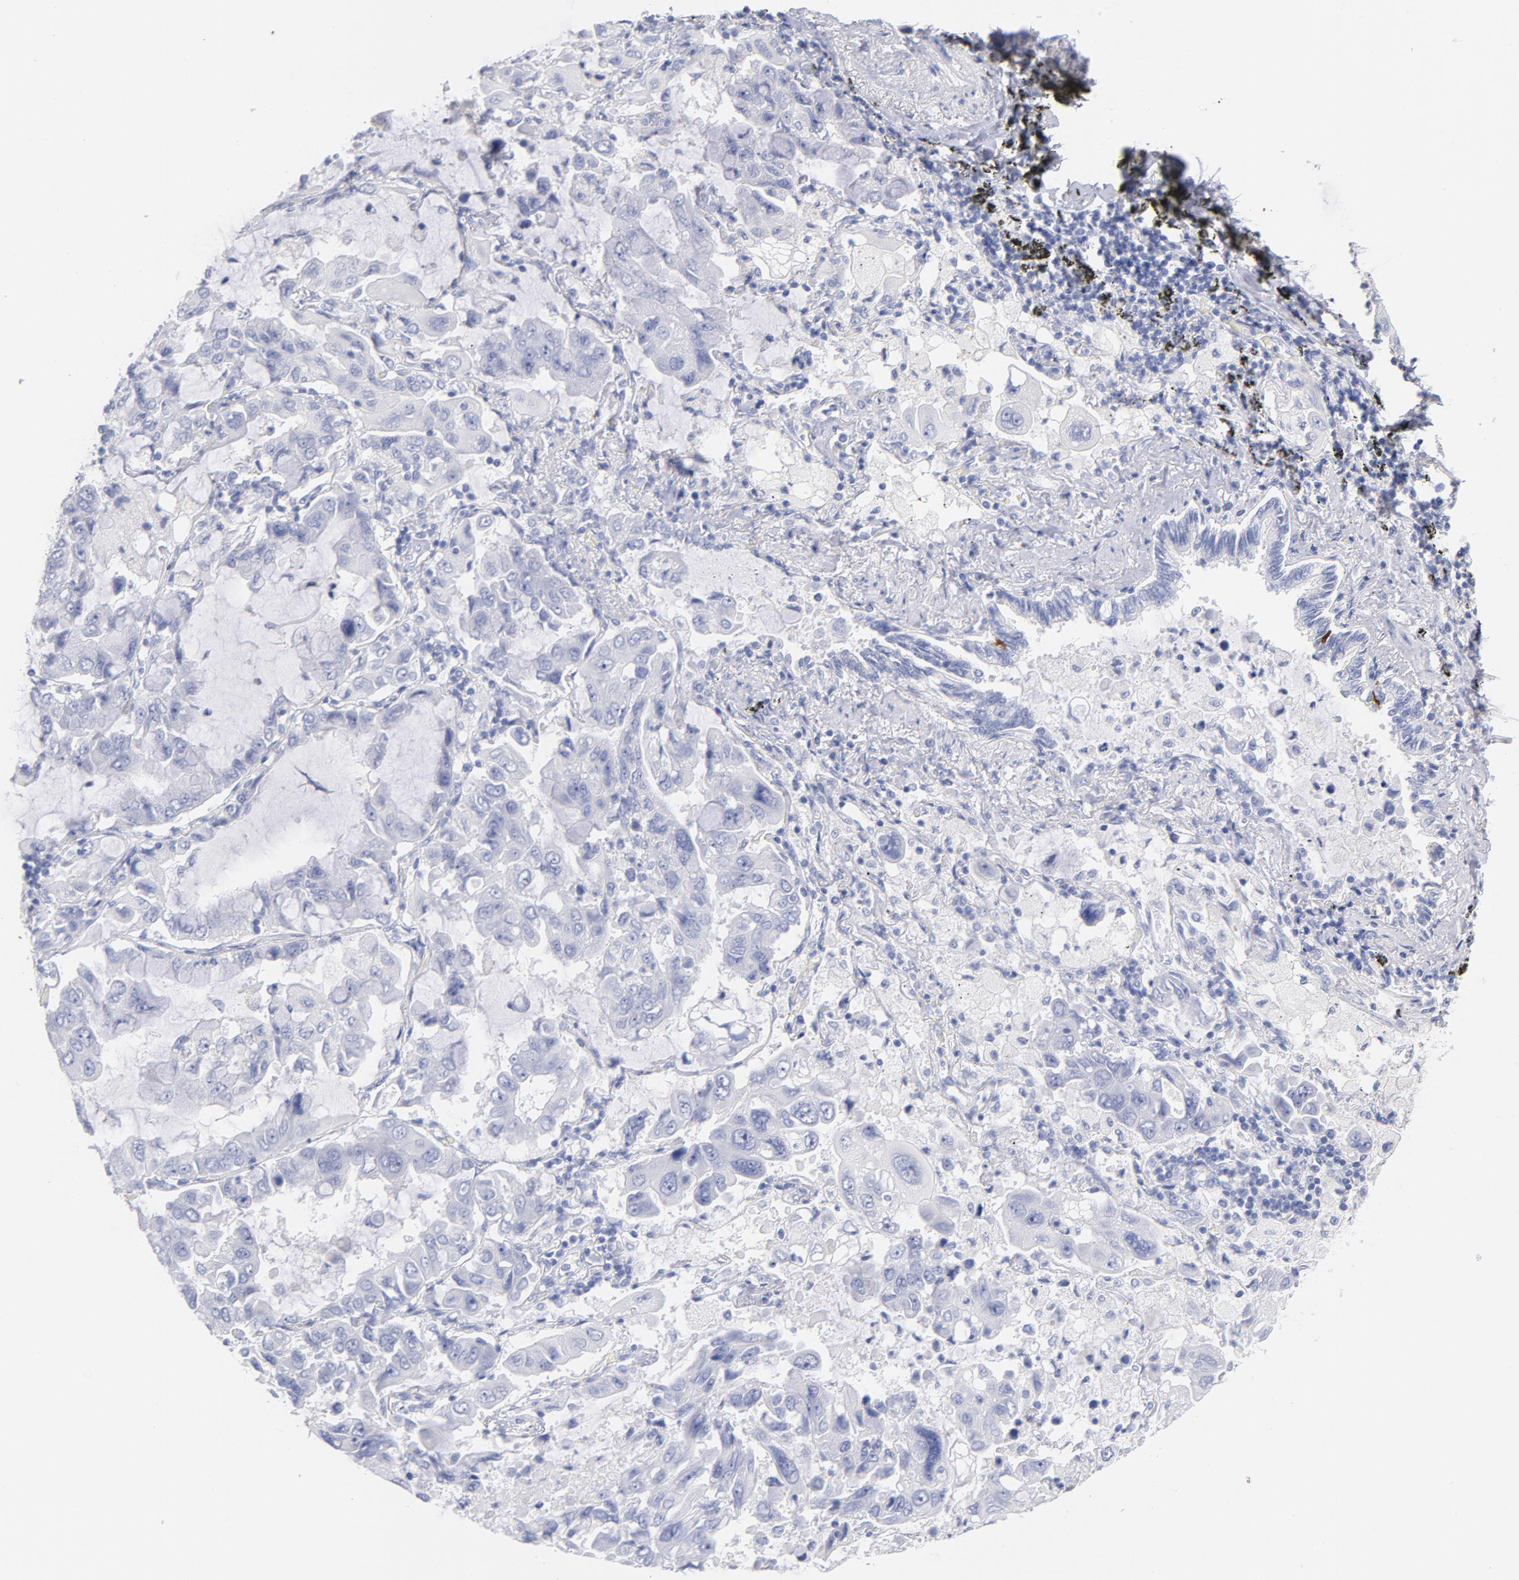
{"staining": {"intensity": "negative", "quantity": "none", "location": "none"}, "tissue": "lung cancer", "cell_type": "Tumor cells", "image_type": "cancer", "snomed": [{"axis": "morphology", "description": "Adenocarcinoma, NOS"}, {"axis": "topography", "description": "Lung"}], "caption": "The histopathology image shows no significant positivity in tumor cells of lung cancer.", "gene": "SCGN", "patient": {"sex": "male", "age": 64}}